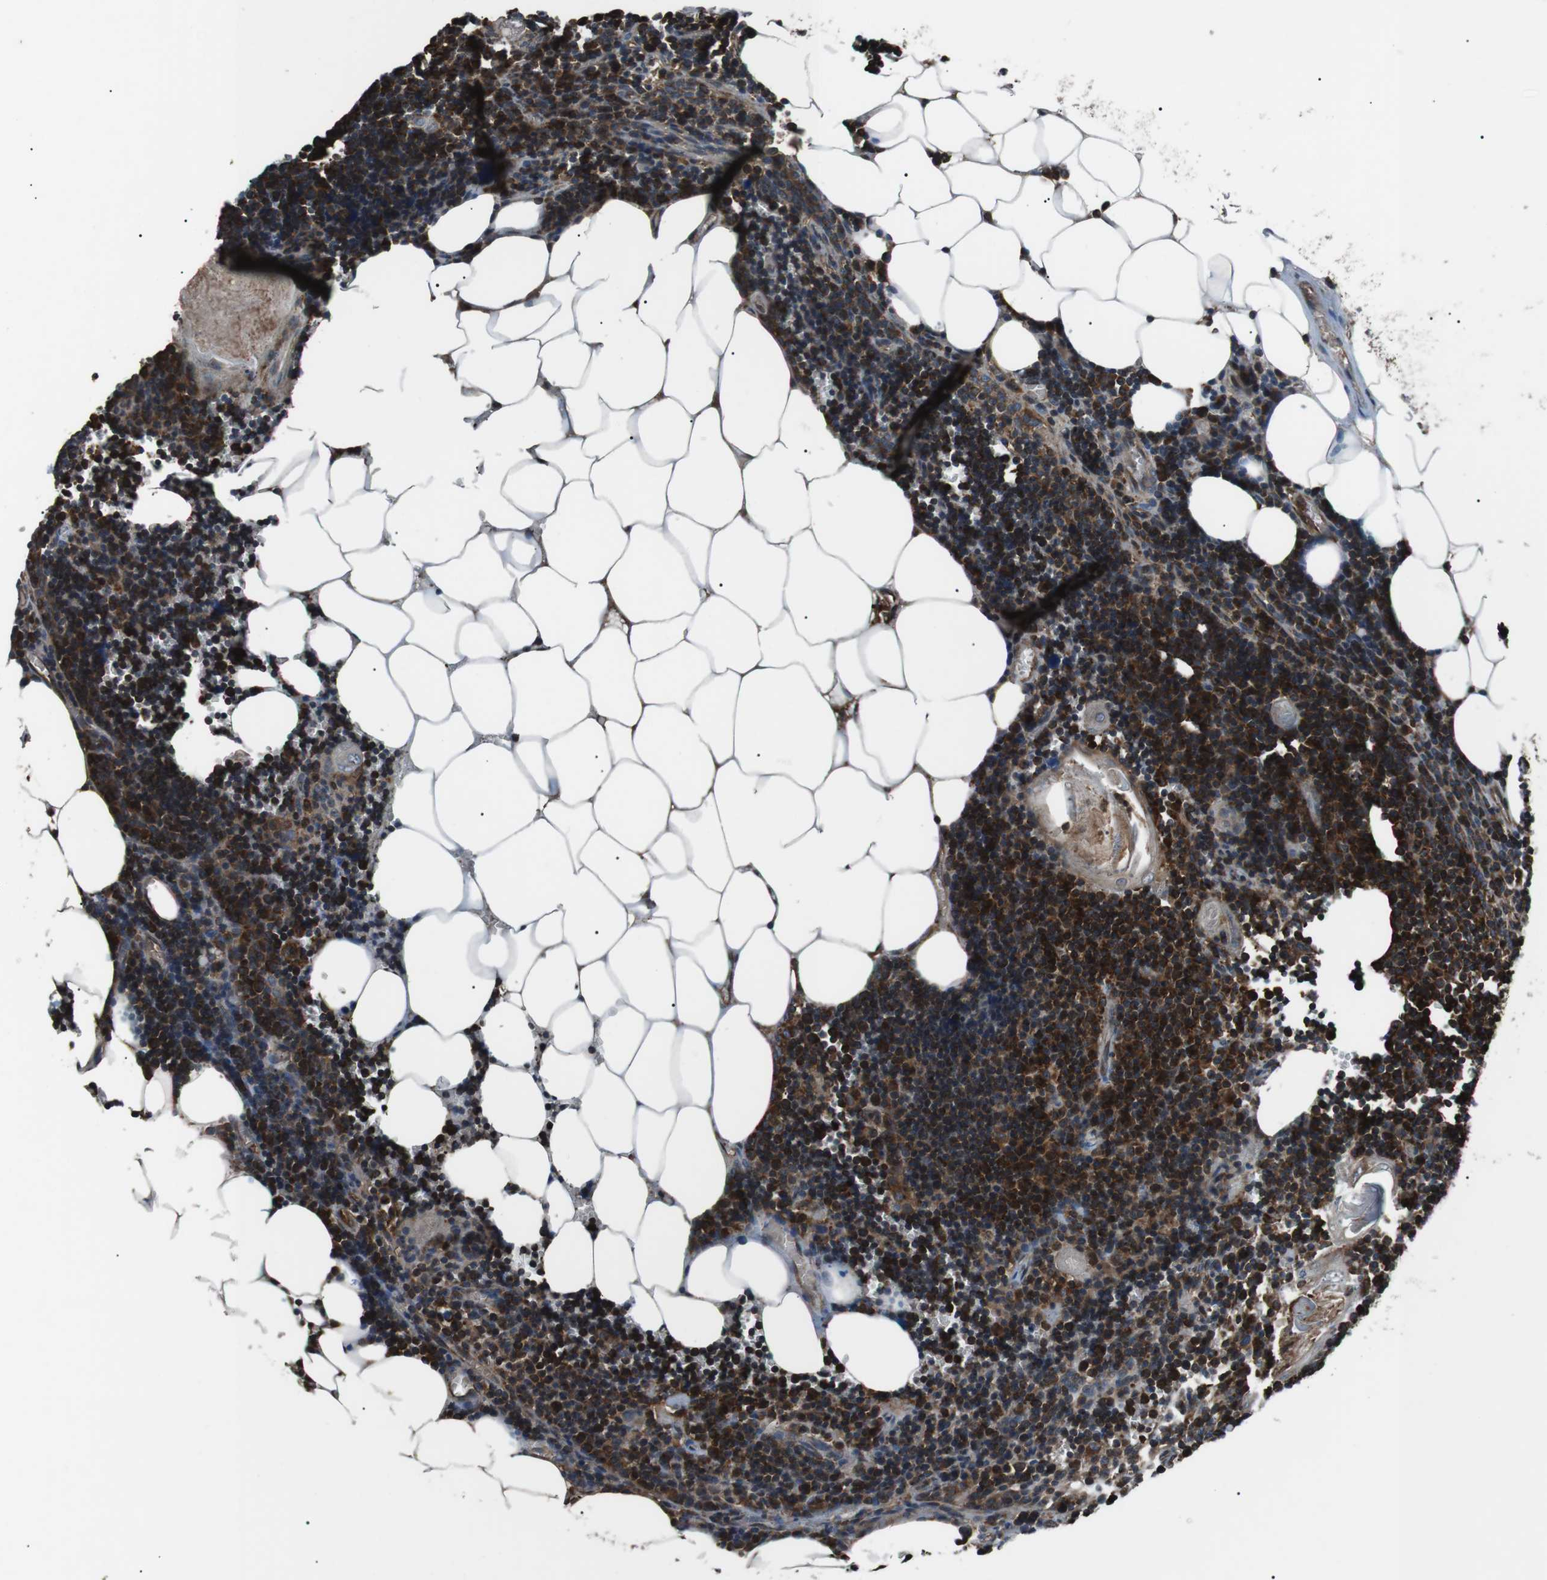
{"staining": {"intensity": "strong", "quantity": ">75%", "location": "cytoplasmic/membranous"}, "tissue": "lymph node", "cell_type": "Germinal center cells", "image_type": "normal", "snomed": [{"axis": "morphology", "description": "Normal tissue, NOS"}, {"axis": "topography", "description": "Lymph node"}], "caption": "Strong cytoplasmic/membranous expression for a protein is appreciated in about >75% of germinal center cells of unremarkable lymph node using IHC.", "gene": "GPR161", "patient": {"sex": "male", "age": 33}}